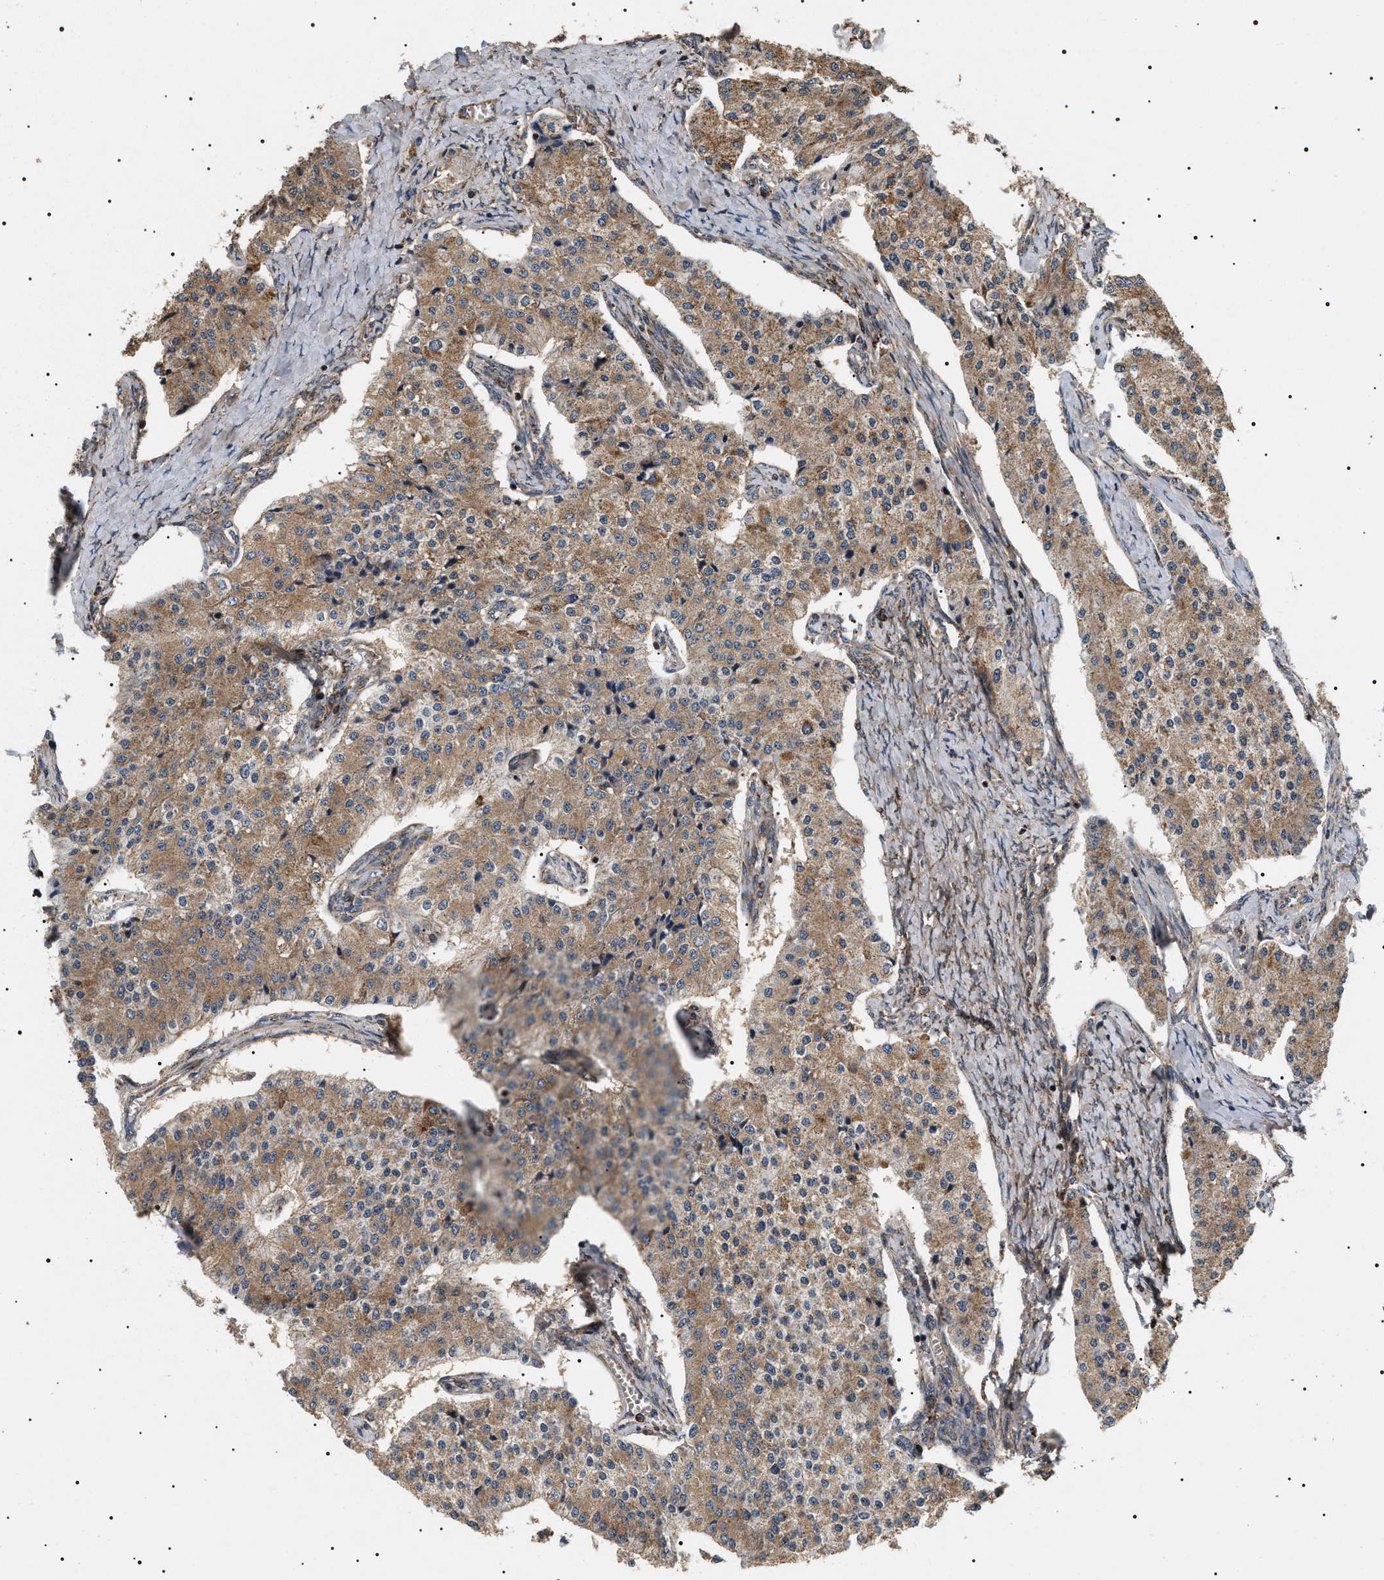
{"staining": {"intensity": "moderate", "quantity": ">75%", "location": "cytoplasmic/membranous"}, "tissue": "carcinoid", "cell_type": "Tumor cells", "image_type": "cancer", "snomed": [{"axis": "morphology", "description": "Carcinoid, malignant, NOS"}, {"axis": "topography", "description": "Colon"}], "caption": "The immunohistochemical stain labels moderate cytoplasmic/membranous positivity in tumor cells of carcinoid (malignant) tissue.", "gene": "ZBTB26", "patient": {"sex": "female", "age": 52}}